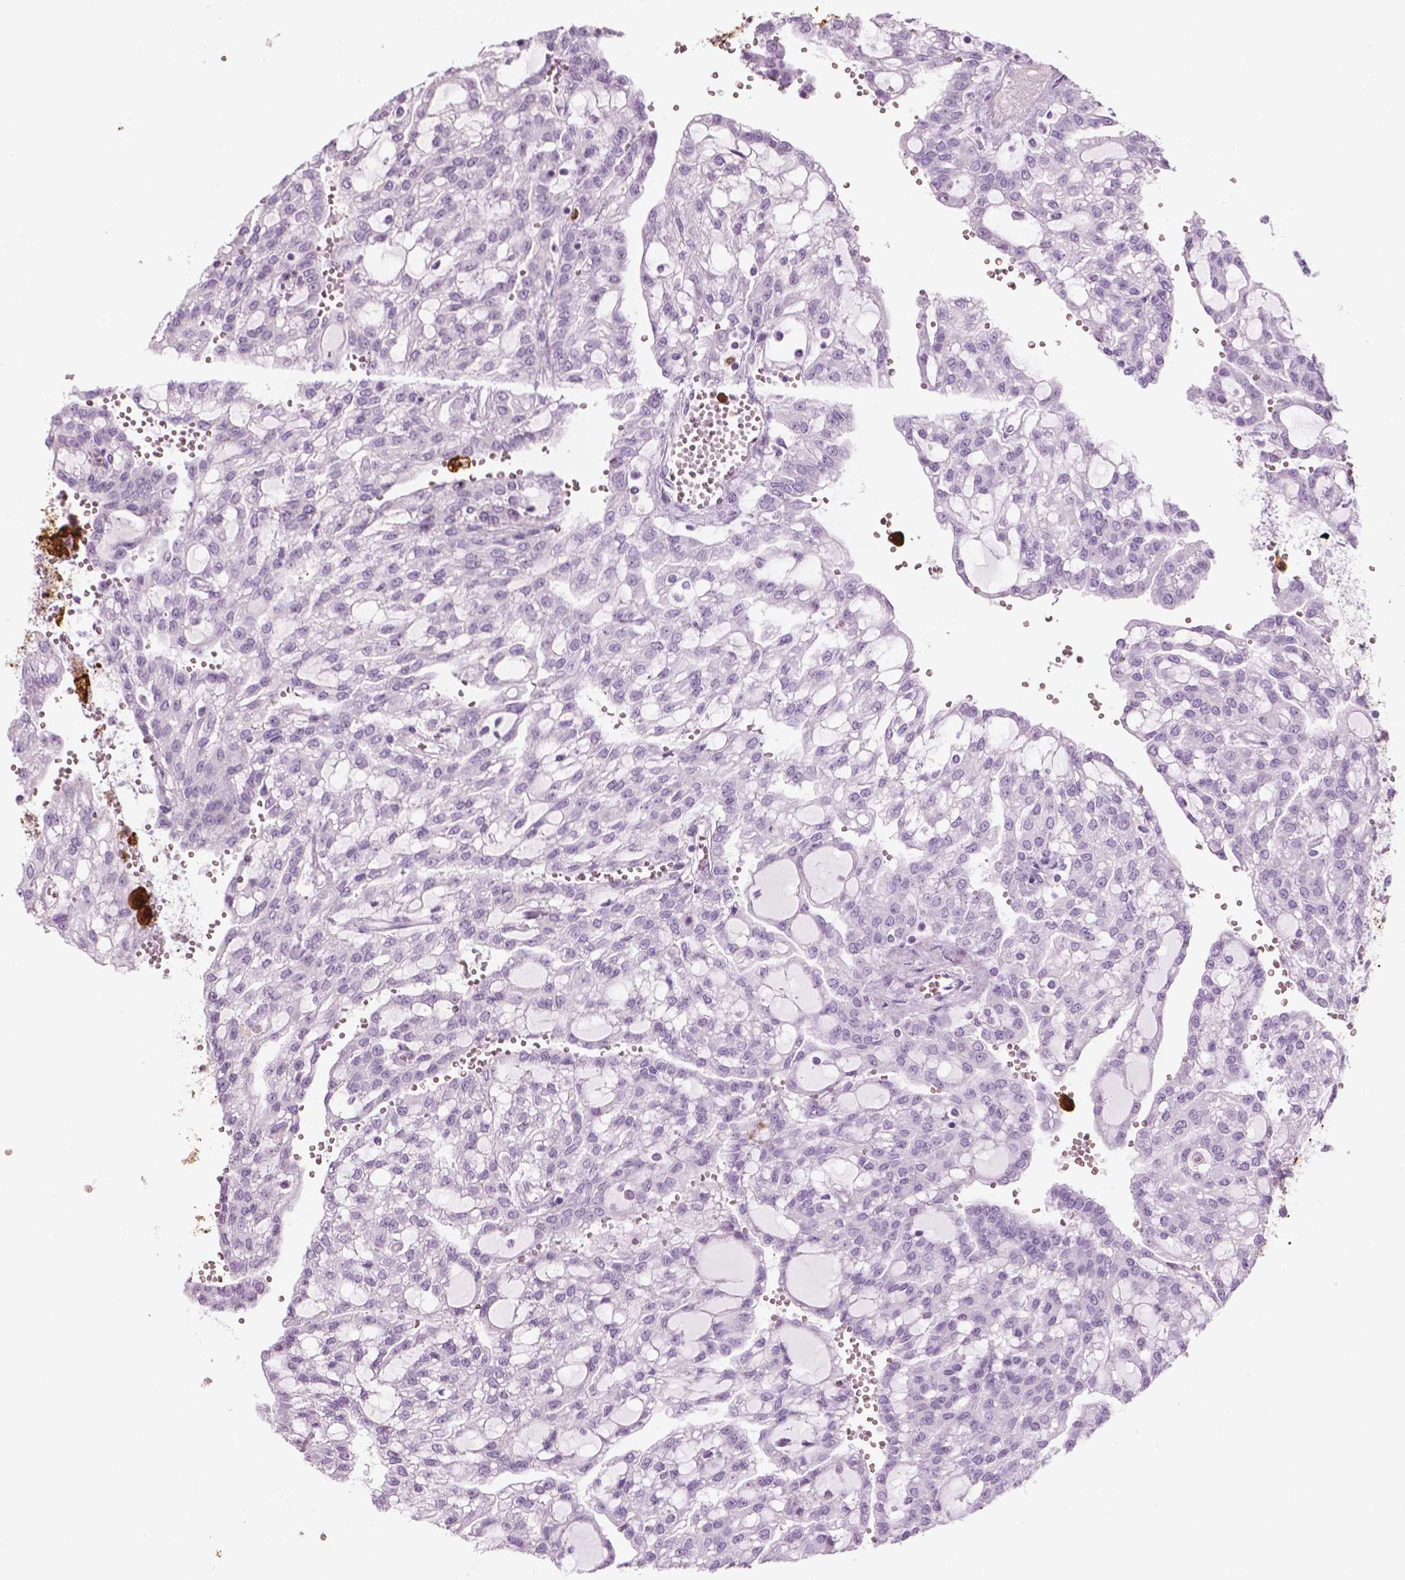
{"staining": {"intensity": "negative", "quantity": "none", "location": "none"}, "tissue": "renal cancer", "cell_type": "Tumor cells", "image_type": "cancer", "snomed": [{"axis": "morphology", "description": "Adenocarcinoma, NOS"}, {"axis": "topography", "description": "Kidney"}], "caption": "Photomicrograph shows no significant protein staining in tumor cells of renal cancer.", "gene": "CES1", "patient": {"sex": "male", "age": 63}}